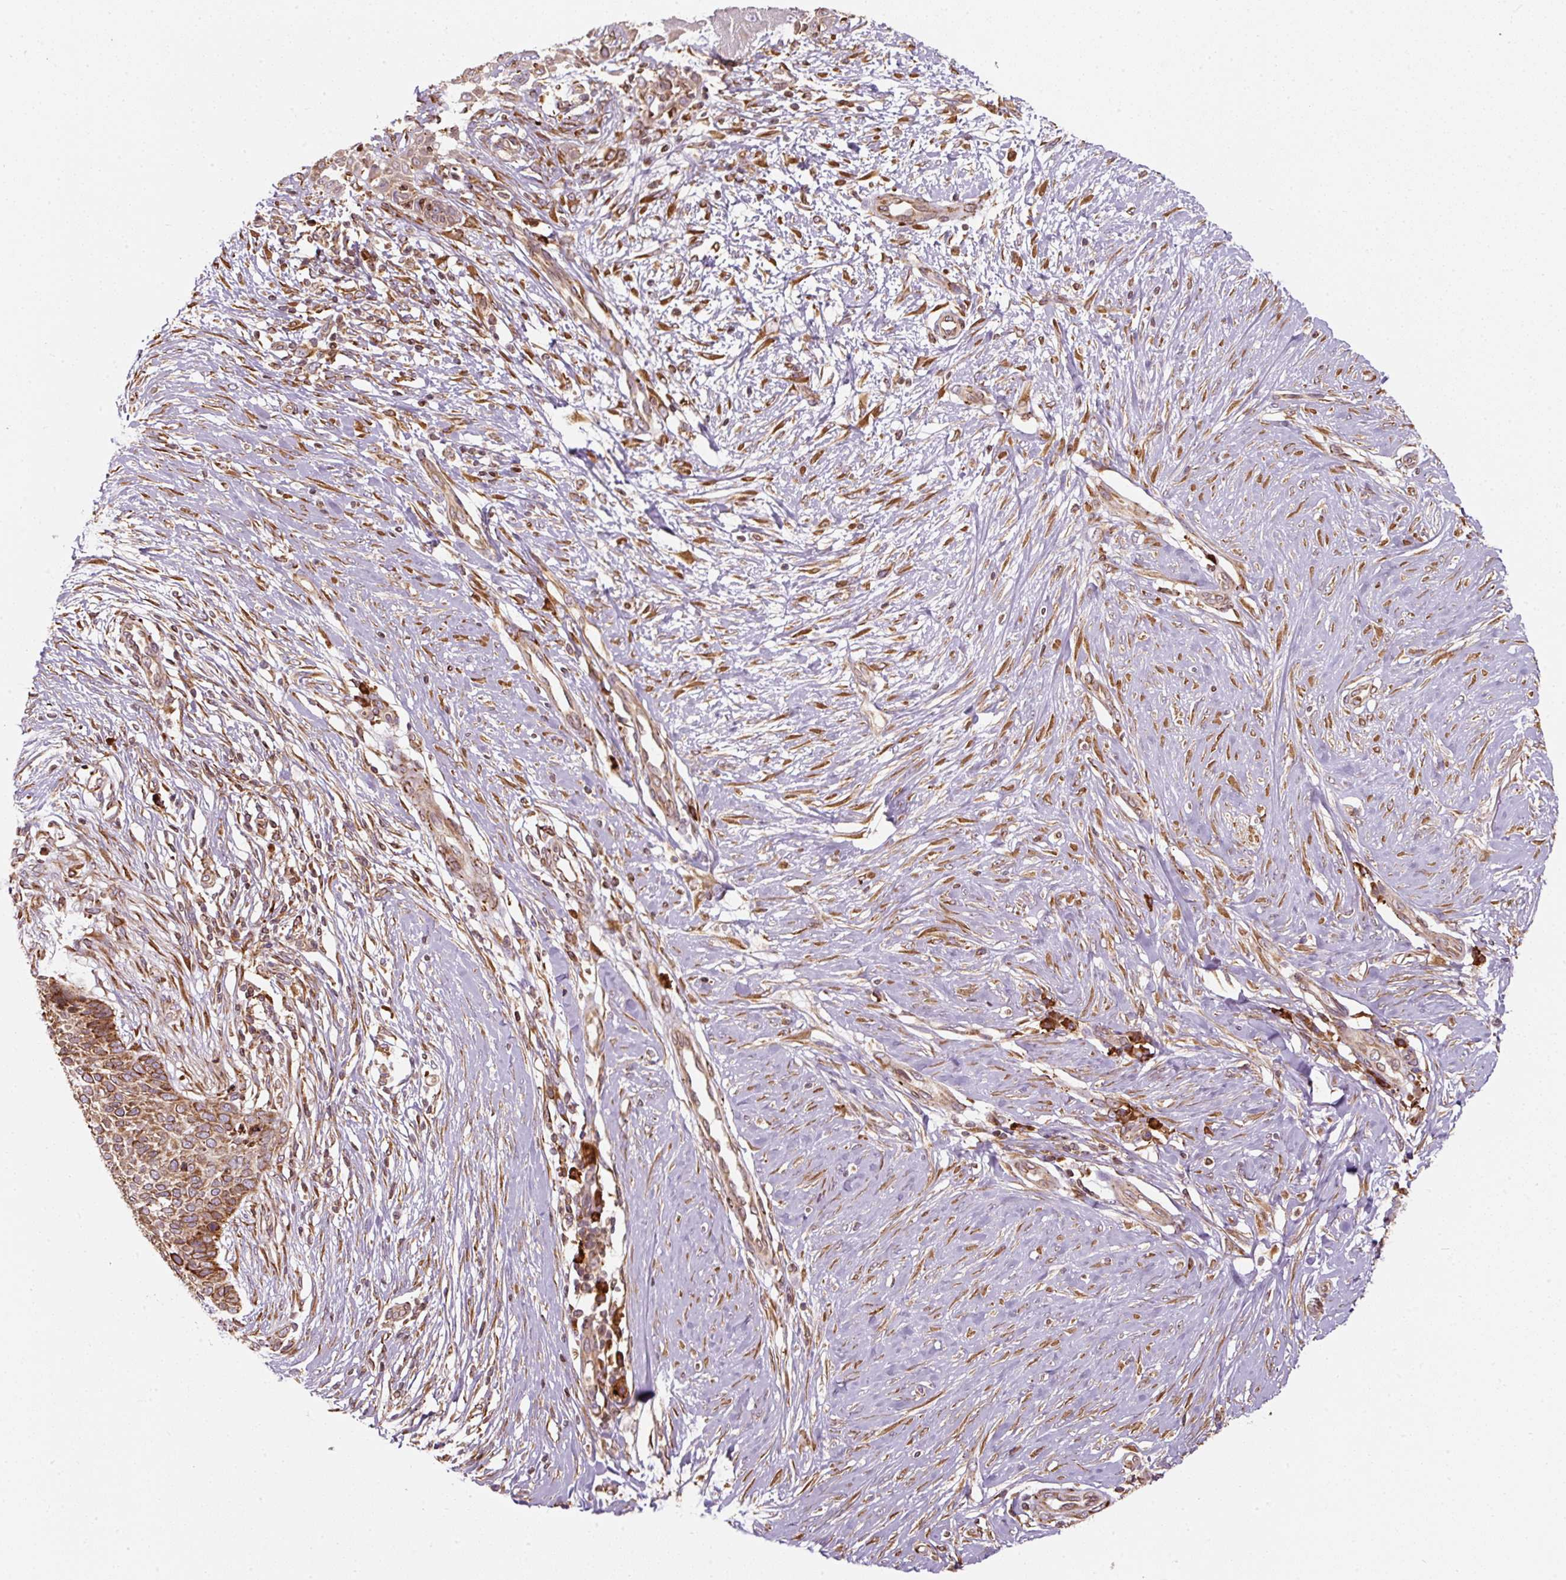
{"staining": {"intensity": "strong", "quantity": ">75%", "location": "cytoplasmic/membranous"}, "tissue": "skin cancer", "cell_type": "Tumor cells", "image_type": "cancer", "snomed": [{"axis": "morphology", "description": "Normal tissue, NOS"}, {"axis": "morphology", "description": "Basal cell carcinoma"}, {"axis": "topography", "description": "Skin"}], "caption": "Immunohistochemical staining of skin cancer (basal cell carcinoma) exhibits high levels of strong cytoplasmic/membranous expression in approximately >75% of tumor cells. (Brightfield microscopy of DAB IHC at high magnification).", "gene": "PRKCSH", "patient": {"sex": "male", "age": 50}}